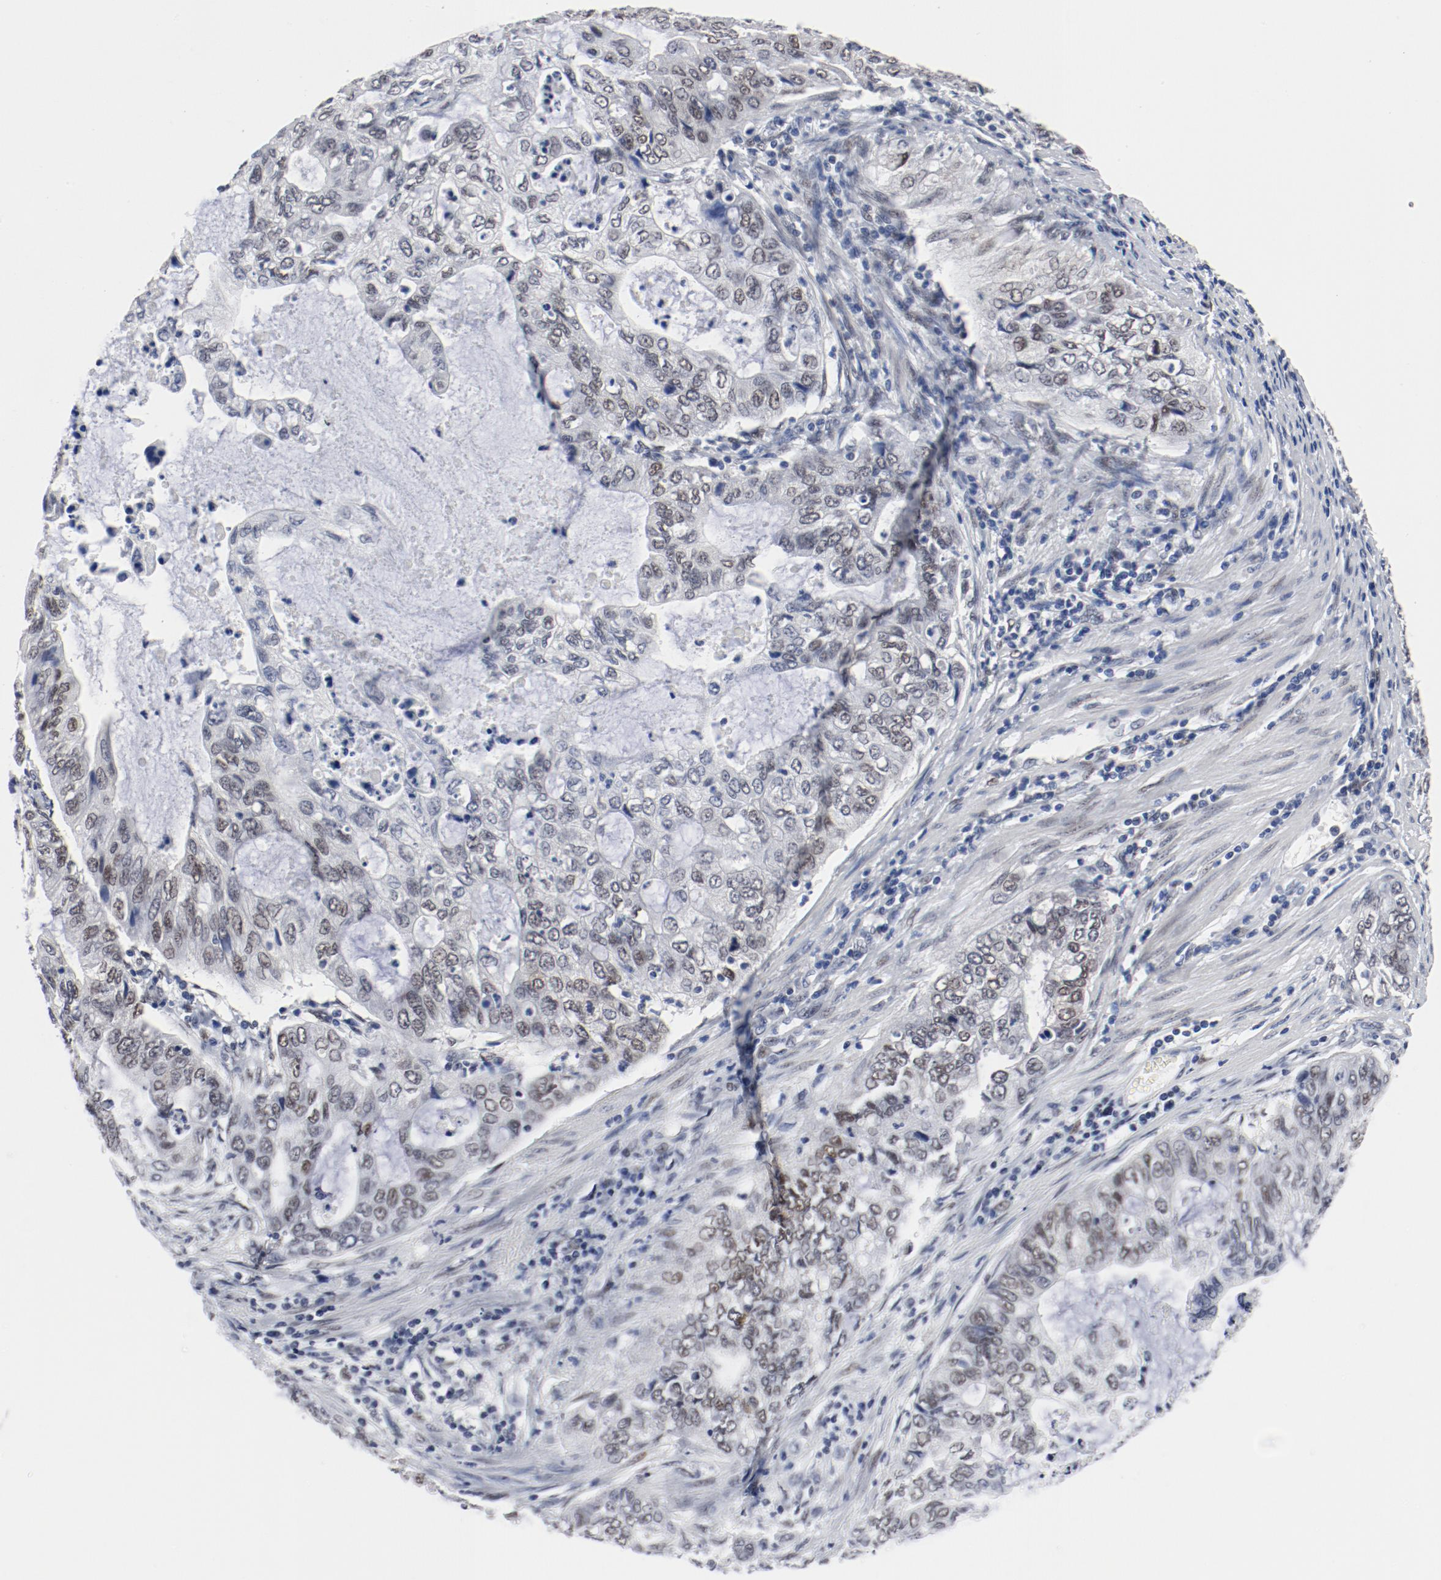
{"staining": {"intensity": "moderate", "quantity": ">75%", "location": "nuclear"}, "tissue": "stomach cancer", "cell_type": "Tumor cells", "image_type": "cancer", "snomed": [{"axis": "morphology", "description": "Adenocarcinoma, NOS"}, {"axis": "topography", "description": "Stomach, upper"}], "caption": "There is medium levels of moderate nuclear staining in tumor cells of stomach cancer (adenocarcinoma), as demonstrated by immunohistochemical staining (brown color).", "gene": "ARNT", "patient": {"sex": "female", "age": 52}}